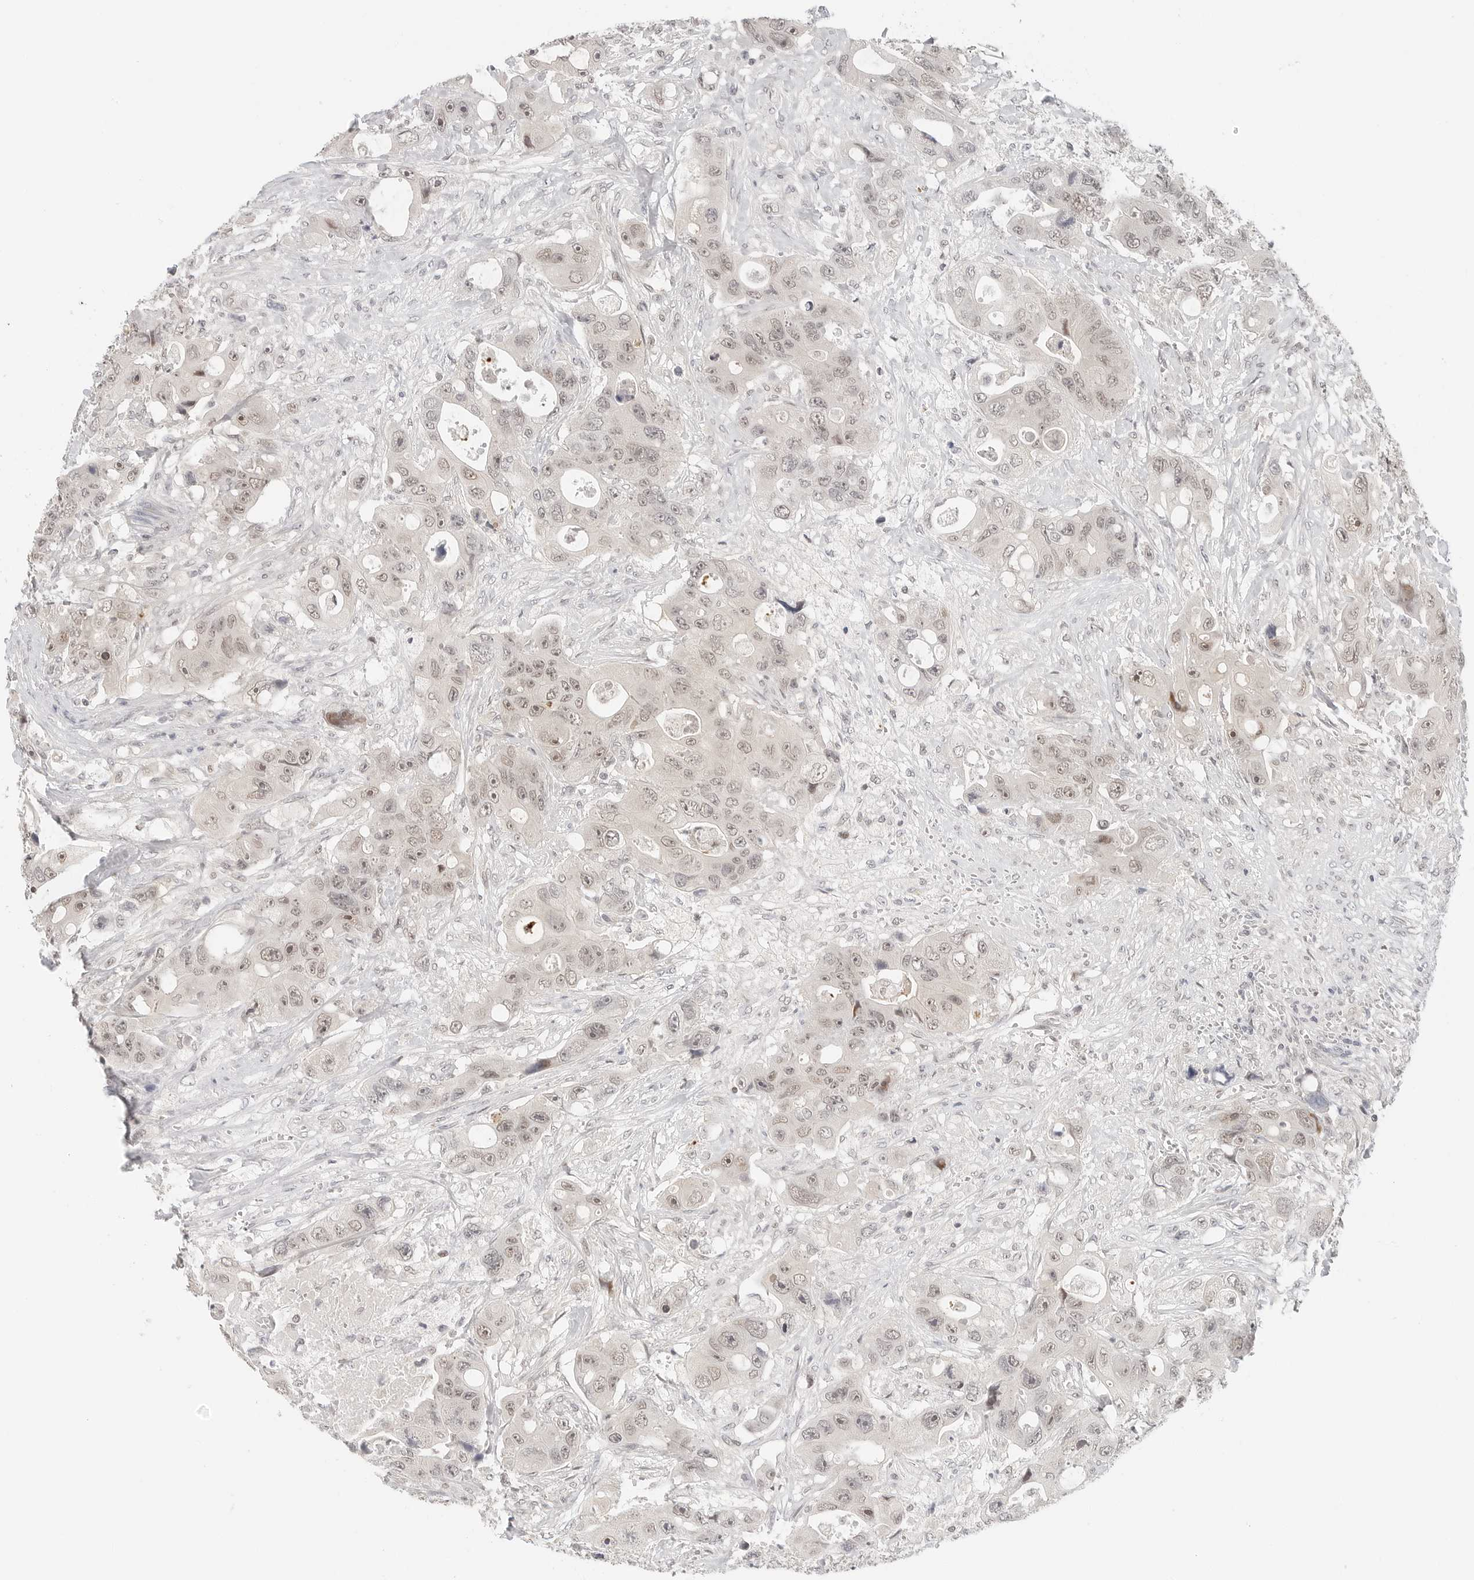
{"staining": {"intensity": "weak", "quantity": ">75%", "location": "nuclear"}, "tissue": "colorectal cancer", "cell_type": "Tumor cells", "image_type": "cancer", "snomed": [{"axis": "morphology", "description": "Adenocarcinoma, NOS"}, {"axis": "topography", "description": "Colon"}], "caption": "Colorectal cancer (adenocarcinoma) tissue exhibits weak nuclear staining in about >75% of tumor cells, visualized by immunohistochemistry.", "gene": "TSEN2", "patient": {"sex": "female", "age": 46}}